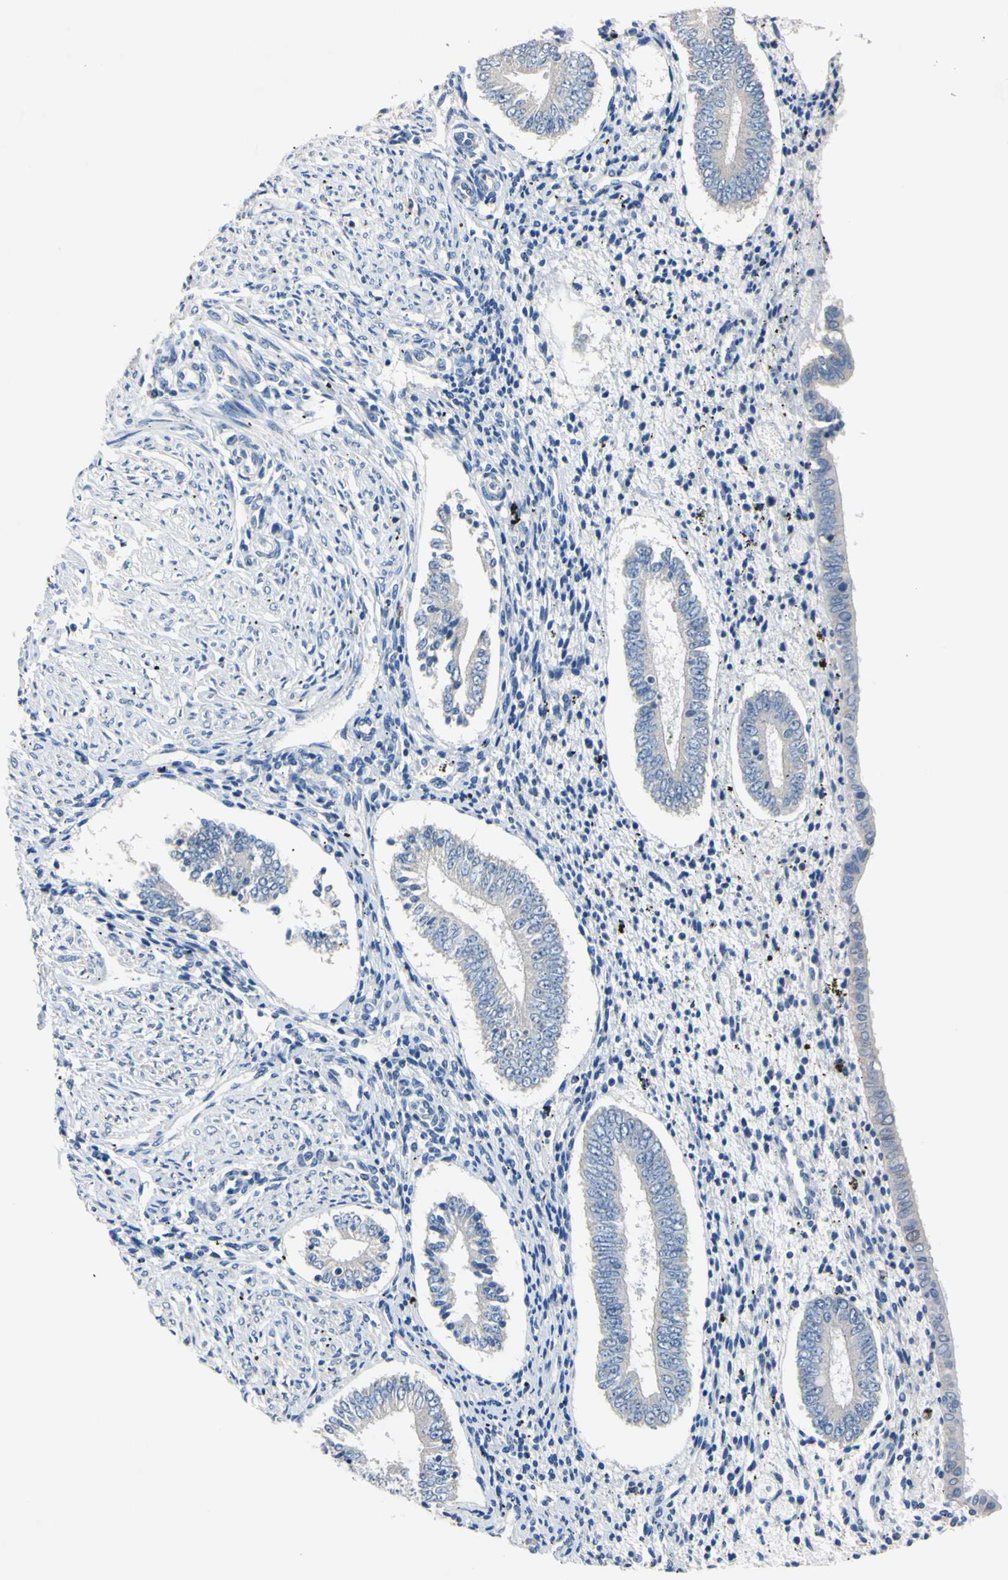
{"staining": {"intensity": "negative", "quantity": "none", "location": "none"}, "tissue": "endometrium", "cell_type": "Cells in endometrial stroma", "image_type": "normal", "snomed": [{"axis": "morphology", "description": "Normal tissue, NOS"}, {"axis": "topography", "description": "Endometrium"}], "caption": "This is a image of IHC staining of benign endometrium, which shows no expression in cells in endometrial stroma.", "gene": "PNKD", "patient": {"sex": "female", "age": 42}}